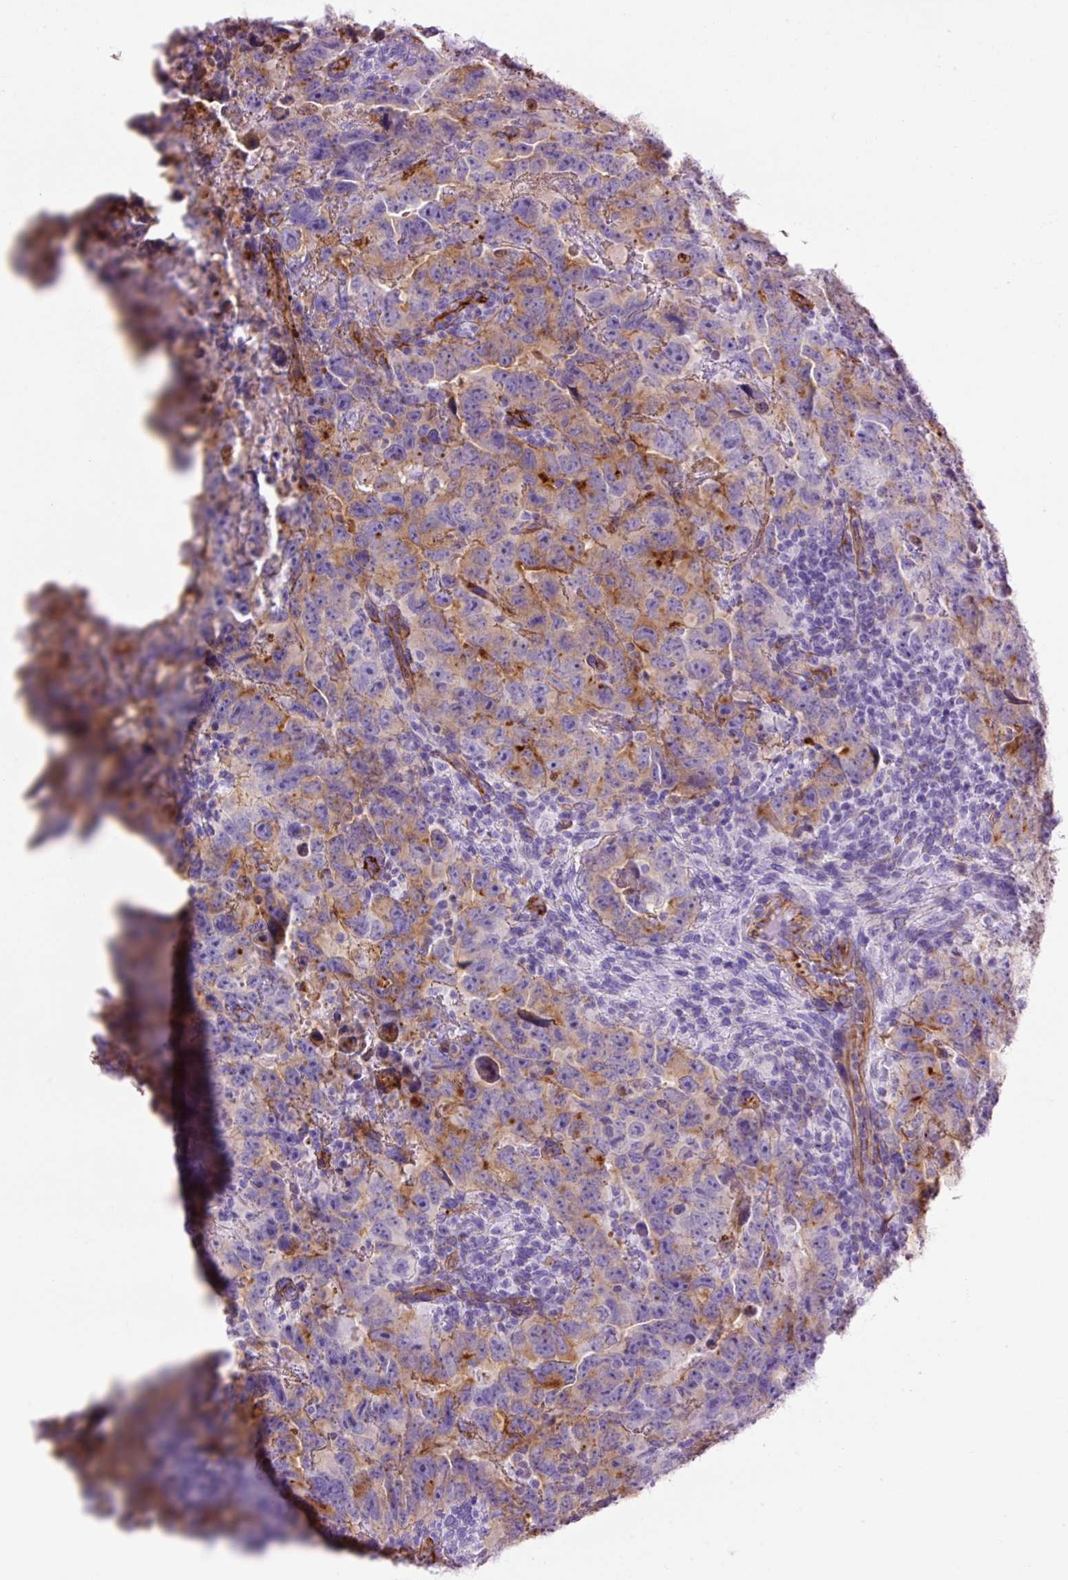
{"staining": {"intensity": "moderate", "quantity": ">75%", "location": "cytoplasmic/membranous"}, "tissue": "testis cancer", "cell_type": "Tumor cells", "image_type": "cancer", "snomed": [{"axis": "morphology", "description": "Carcinoma, Embryonal, NOS"}, {"axis": "topography", "description": "Testis"}], "caption": "Immunohistochemistry of testis cancer (embryonal carcinoma) displays medium levels of moderate cytoplasmic/membranous staining in about >75% of tumor cells.", "gene": "CAV1", "patient": {"sex": "male", "age": 24}}